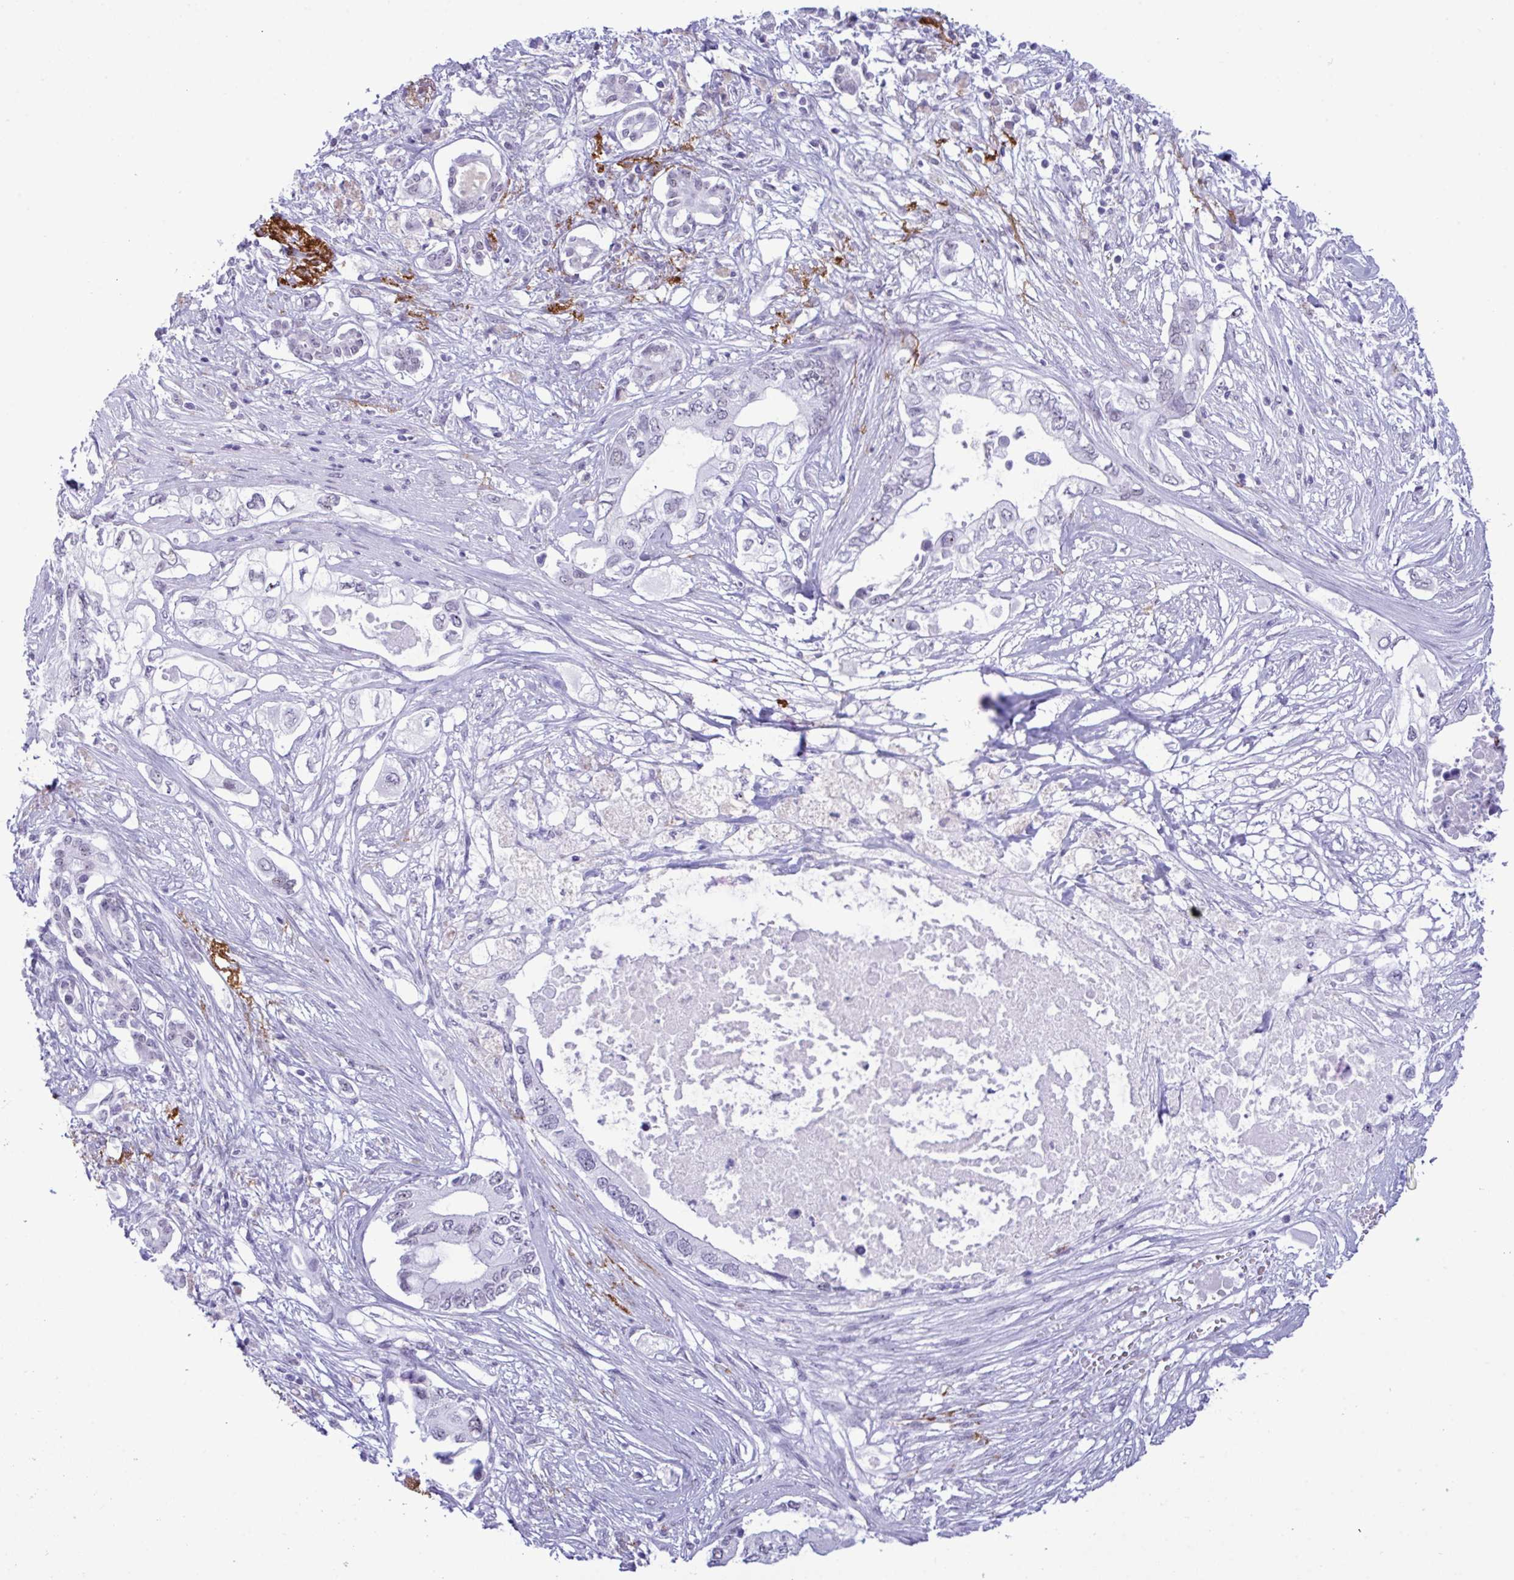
{"staining": {"intensity": "negative", "quantity": "none", "location": "none"}, "tissue": "pancreatic cancer", "cell_type": "Tumor cells", "image_type": "cancer", "snomed": [{"axis": "morphology", "description": "Adenocarcinoma, NOS"}, {"axis": "topography", "description": "Pancreas"}], "caption": "Tumor cells show no significant staining in pancreatic adenocarcinoma.", "gene": "ELN", "patient": {"sex": "female", "age": 63}}